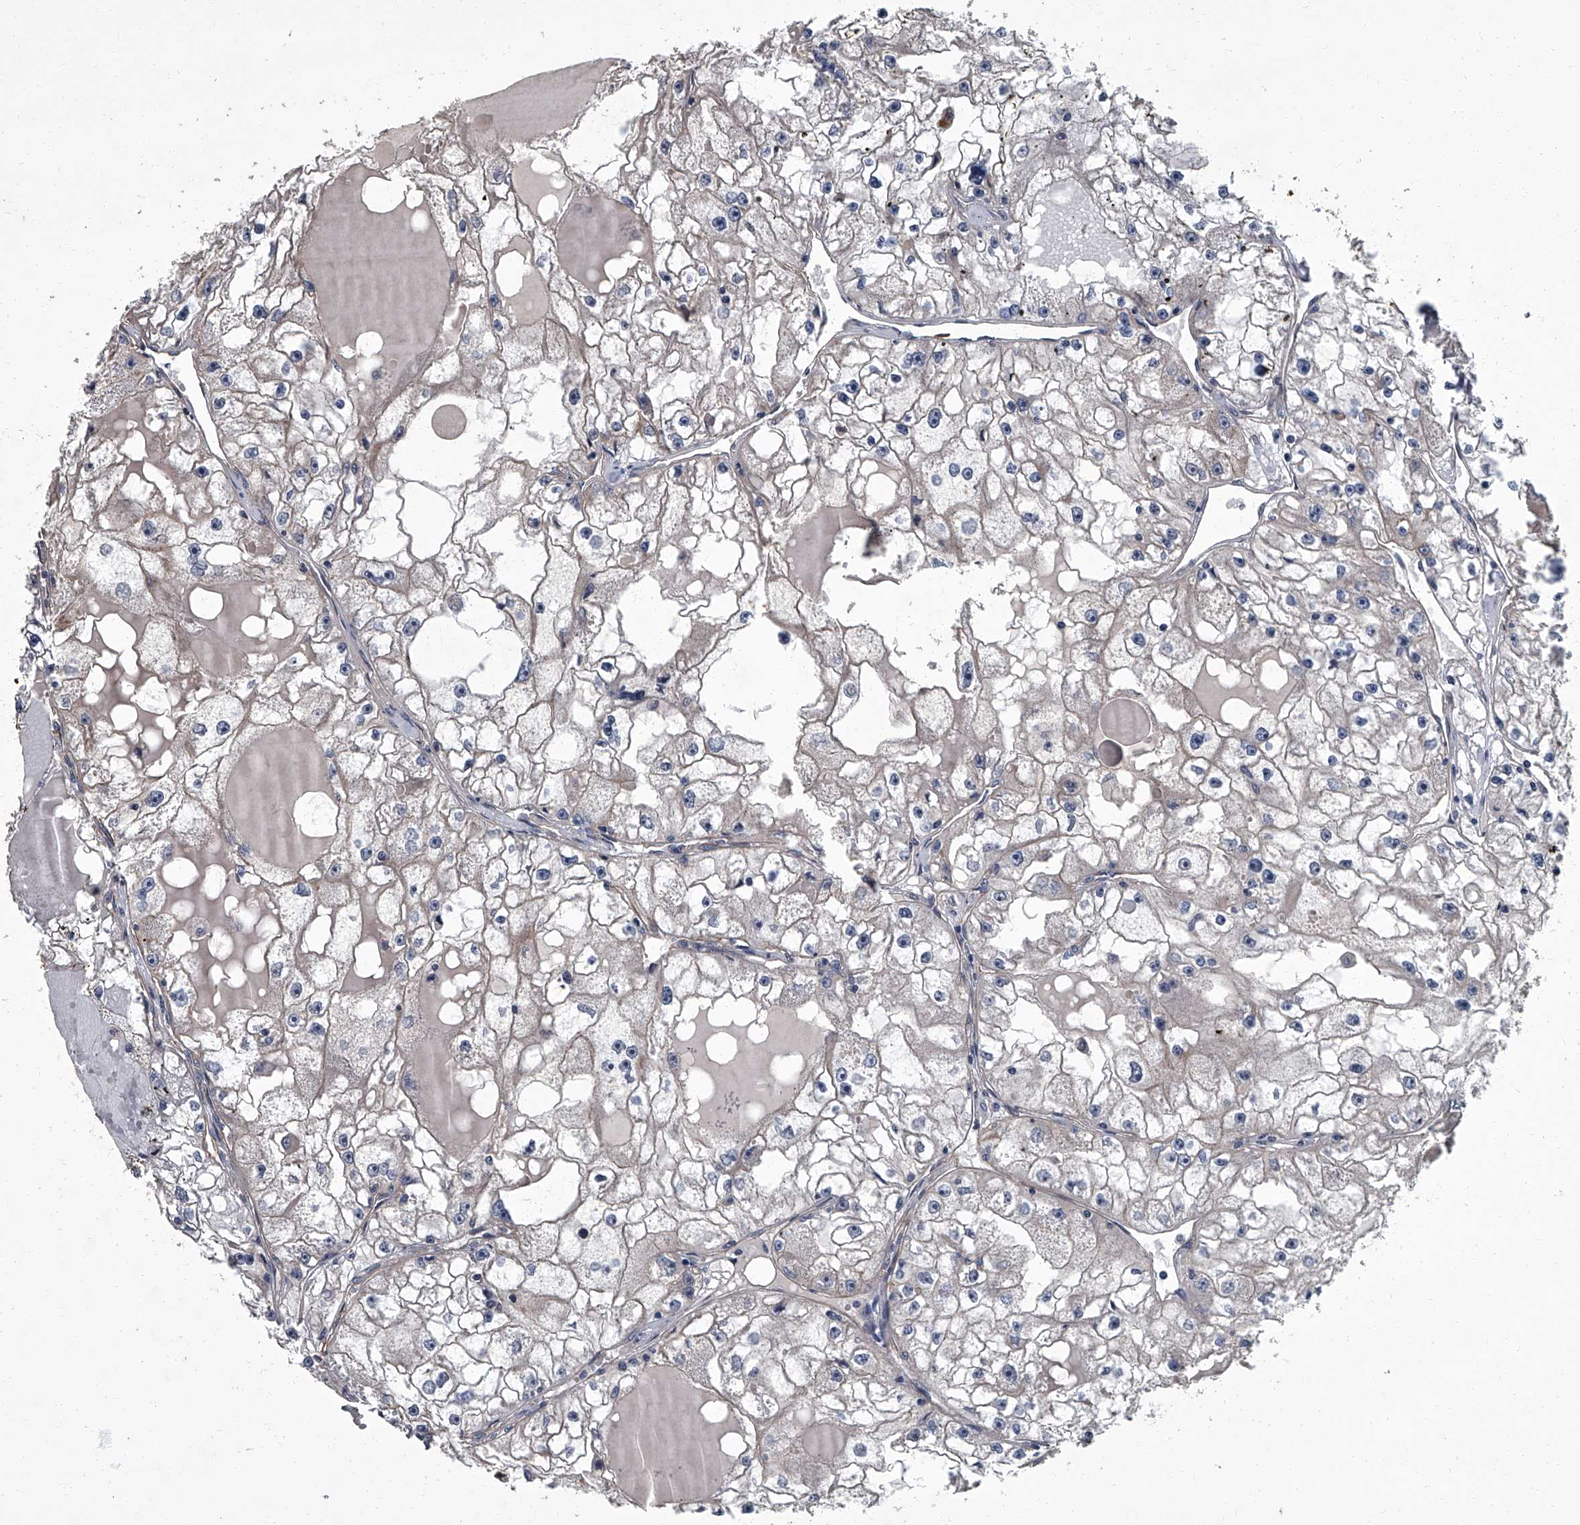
{"staining": {"intensity": "weak", "quantity": "<25%", "location": "cytoplasmic/membranous"}, "tissue": "renal cancer", "cell_type": "Tumor cells", "image_type": "cancer", "snomed": [{"axis": "morphology", "description": "Adenocarcinoma, NOS"}, {"axis": "topography", "description": "Kidney"}], "caption": "Immunohistochemistry micrograph of neoplastic tissue: human renal adenocarcinoma stained with DAB (3,3'-diaminobenzidine) exhibits no significant protein expression in tumor cells.", "gene": "SIRT4", "patient": {"sex": "male", "age": 56}}